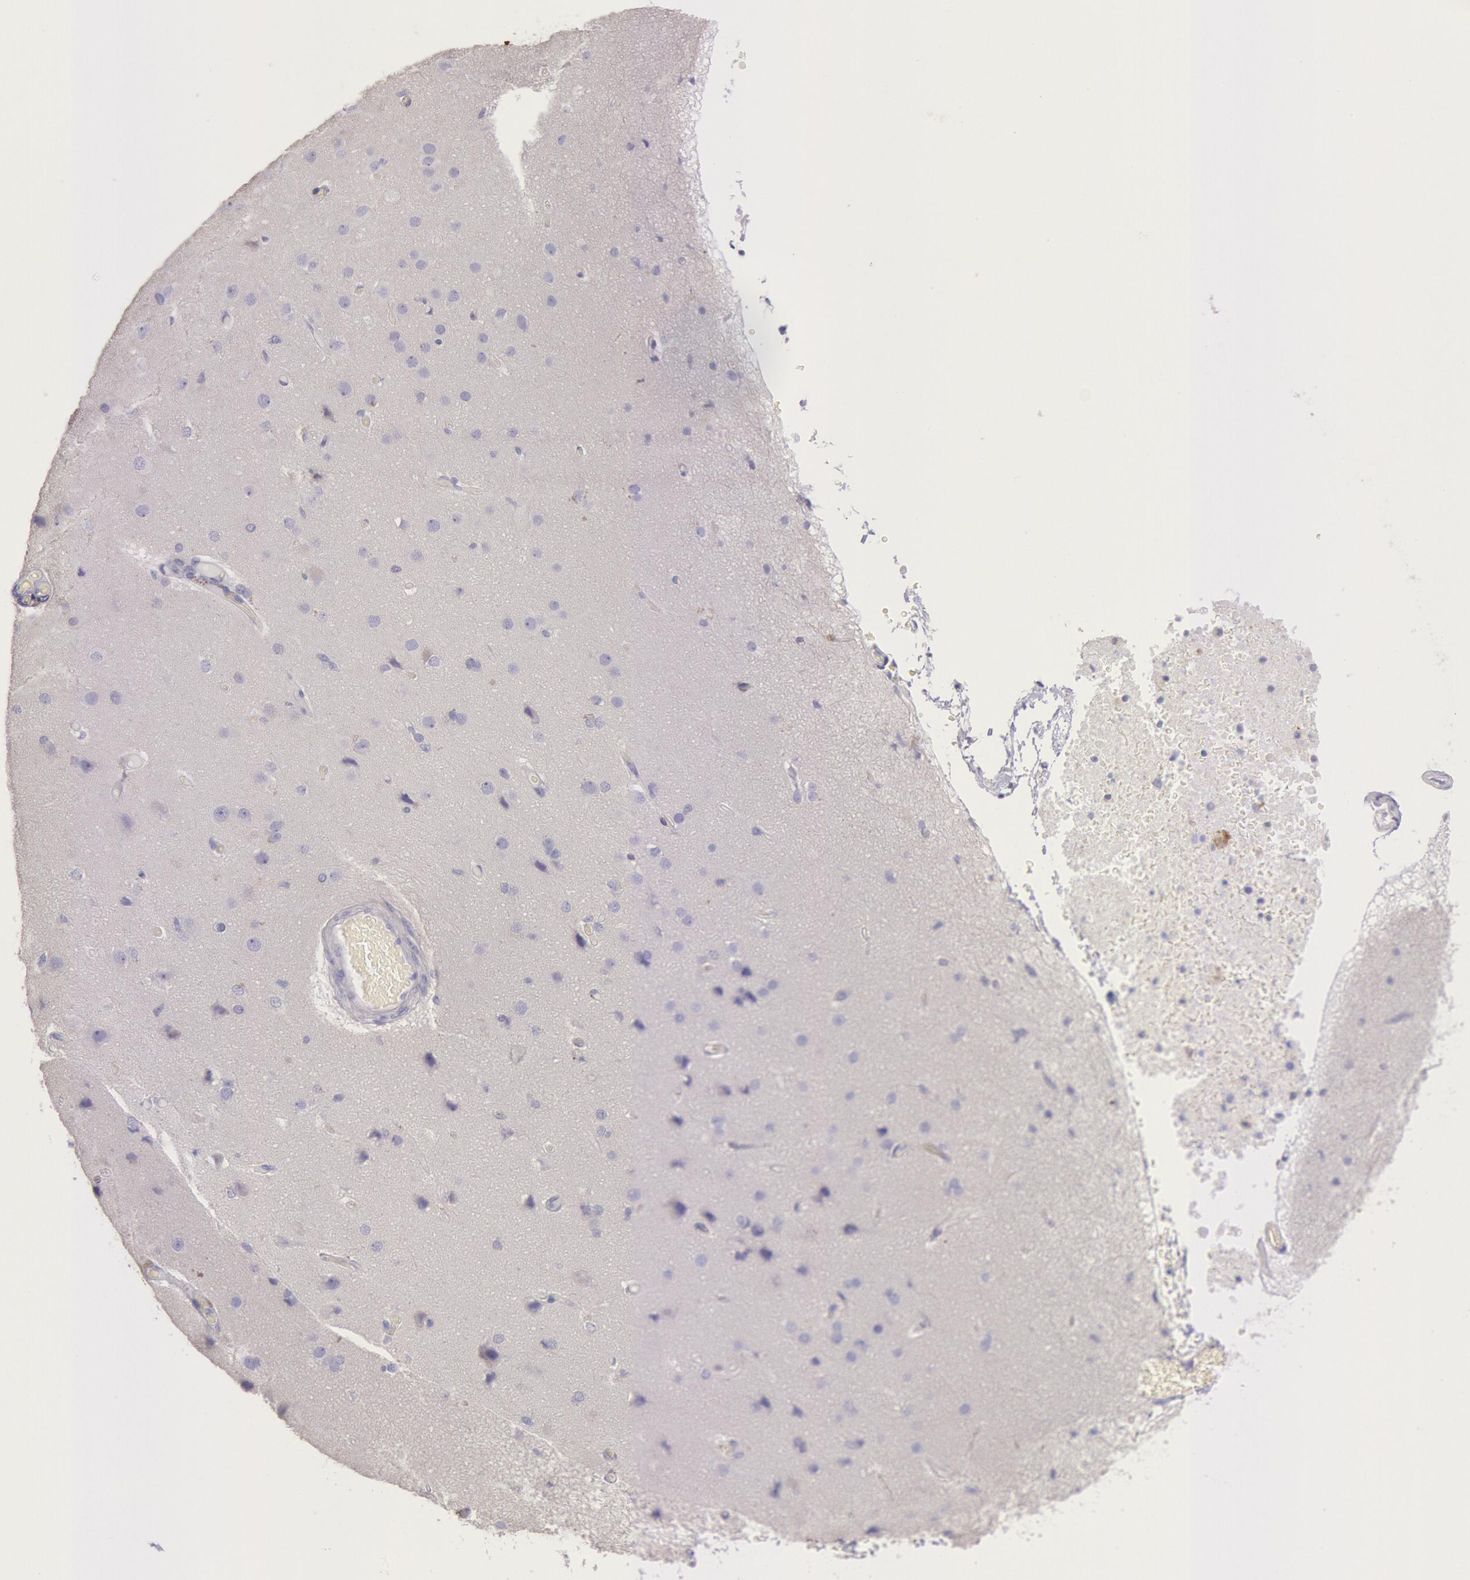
{"staining": {"intensity": "negative", "quantity": "none", "location": "none"}, "tissue": "cerebral cortex", "cell_type": "Endothelial cells", "image_type": "normal", "snomed": [{"axis": "morphology", "description": "Normal tissue, NOS"}, {"axis": "morphology", "description": "Glioma, malignant, High grade"}, {"axis": "topography", "description": "Cerebral cortex"}], "caption": "An image of cerebral cortex stained for a protein displays no brown staining in endothelial cells.", "gene": "MYH1", "patient": {"sex": "male", "age": 77}}